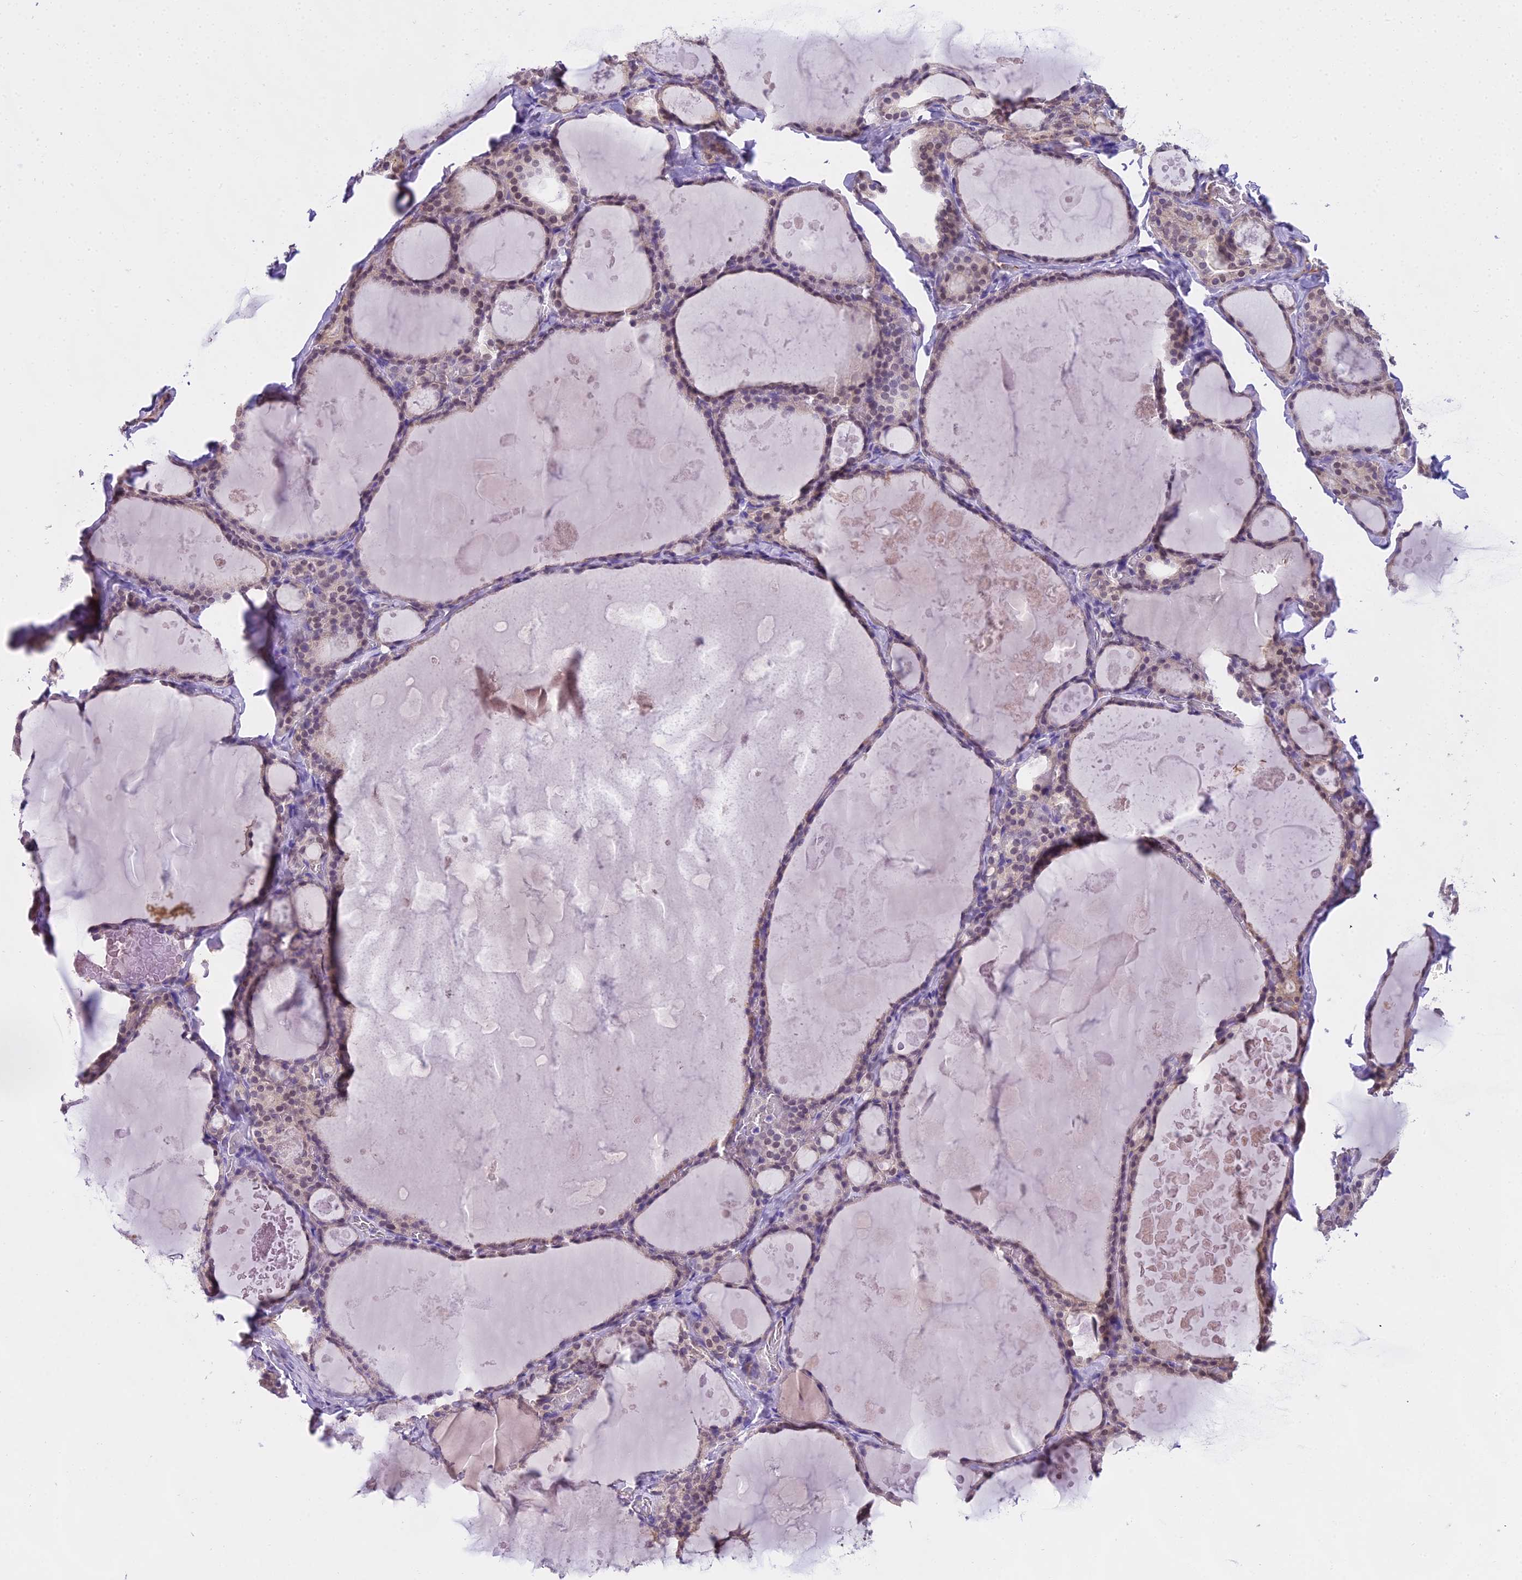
{"staining": {"intensity": "weak", "quantity": "25%-75%", "location": "nuclear"}, "tissue": "thyroid gland", "cell_type": "Glandular cells", "image_type": "normal", "snomed": [{"axis": "morphology", "description": "Normal tissue, NOS"}, {"axis": "topography", "description": "Thyroid gland"}], "caption": "Immunohistochemistry (IHC) of benign human thyroid gland reveals low levels of weak nuclear positivity in approximately 25%-75% of glandular cells. (Stains: DAB in brown, nuclei in blue, Microscopy: brightfield microscopy at high magnification).", "gene": "MAT2A", "patient": {"sex": "male", "age": 56}}